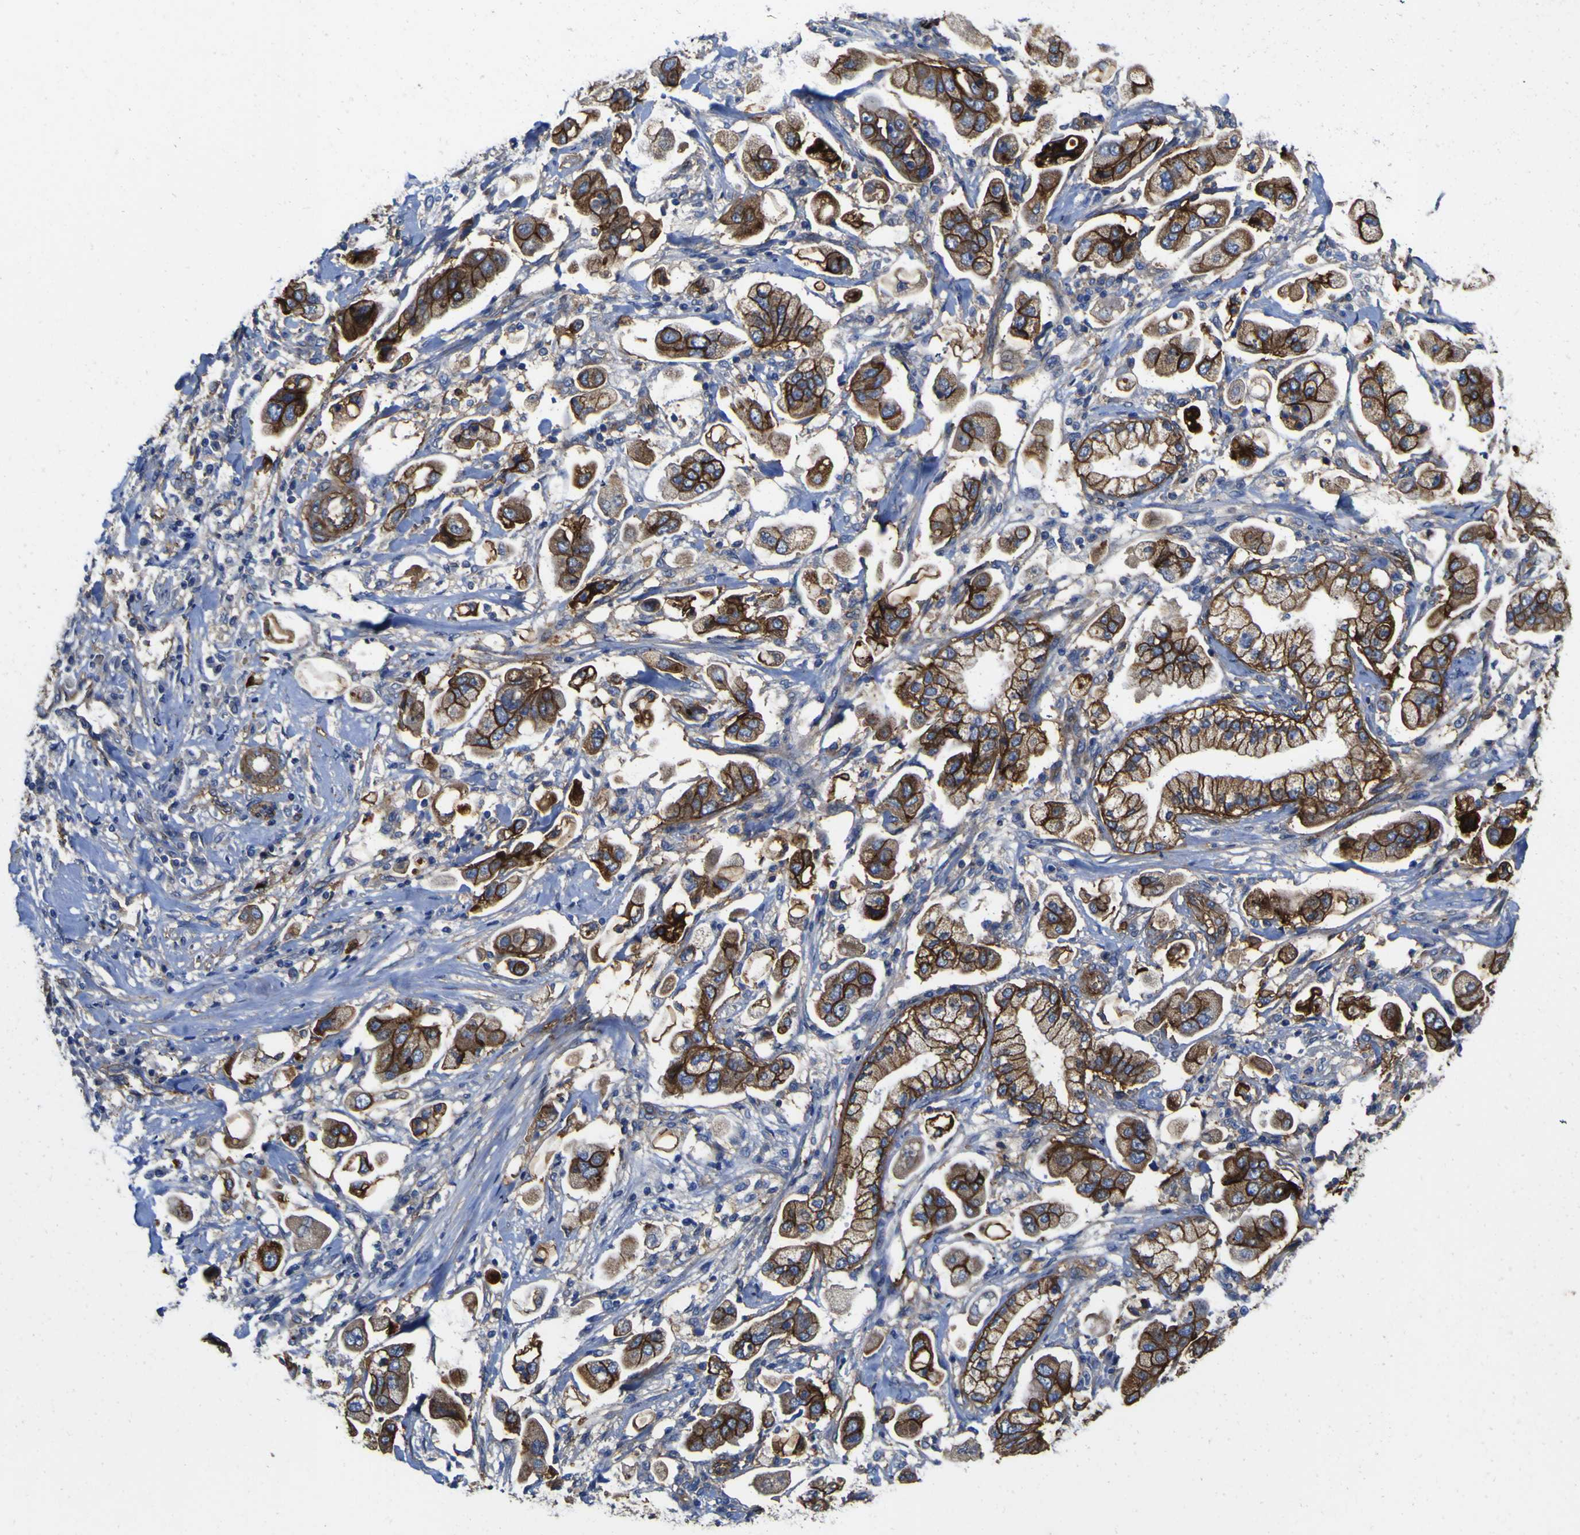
{"staining": {"intensity": "strong", "quantity": ">75%", "location": "cytoplasmic/membranous"}, "tissue": "stomach cancer", "cell_type": "Tumor cells", "image_type": "cancer", "snomed": [{"axis": "morphology", "description": "Adenocarcinoma, NOS"}, {"axis": "topography", "description": "Stomach"}], "caption": "Human stomach adenocarcinoma stained for a protein (brown) exhibits strong cytoplasmic/membranous positive expression in approximately >75% of tumor cells.", "gene": "CD151", "patient": {"sex": "male", "age": 62}}